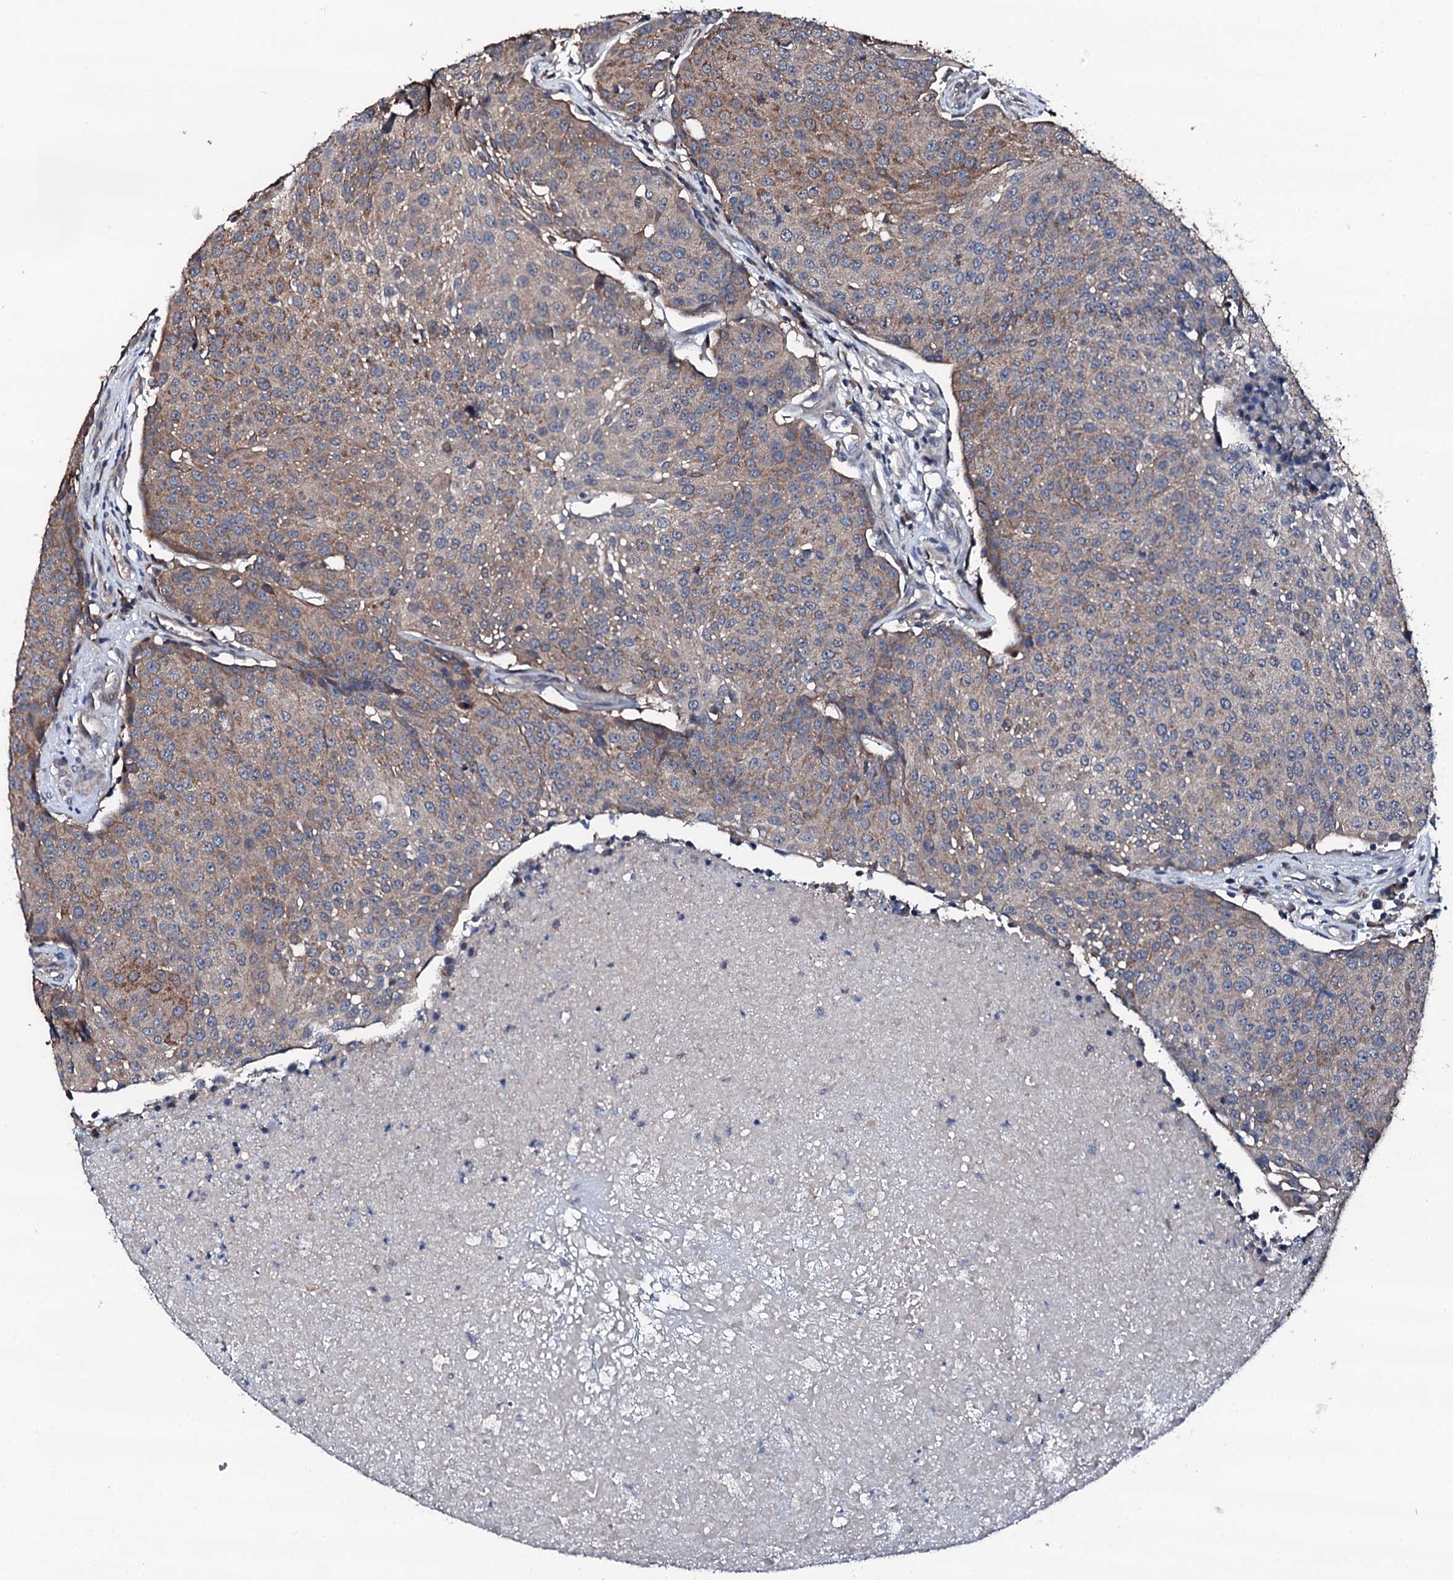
{"staining": {"intensity": "weak", "quantity": "25%-75%", "location": "cytoplasmic/membranous"}, "tissue": "urothelial cancer", "cell_type": "Tumor cells", "image_type": "cancer", "snomed": [{"axis": "morphology", "description": "Urothelial carcinoma, High grade"}, {"axis": "topography", "description": "Urinary bladder"}], "caption": "Urothelial carcinoma (high-grade) was stained to show a protein in brown. There is low levels of weak cytoplasmic/membranous staining in about 25%-75% of tumor cells.", "gene": "TRAFD1", "patient": {"sex": "female", "age": 85}}